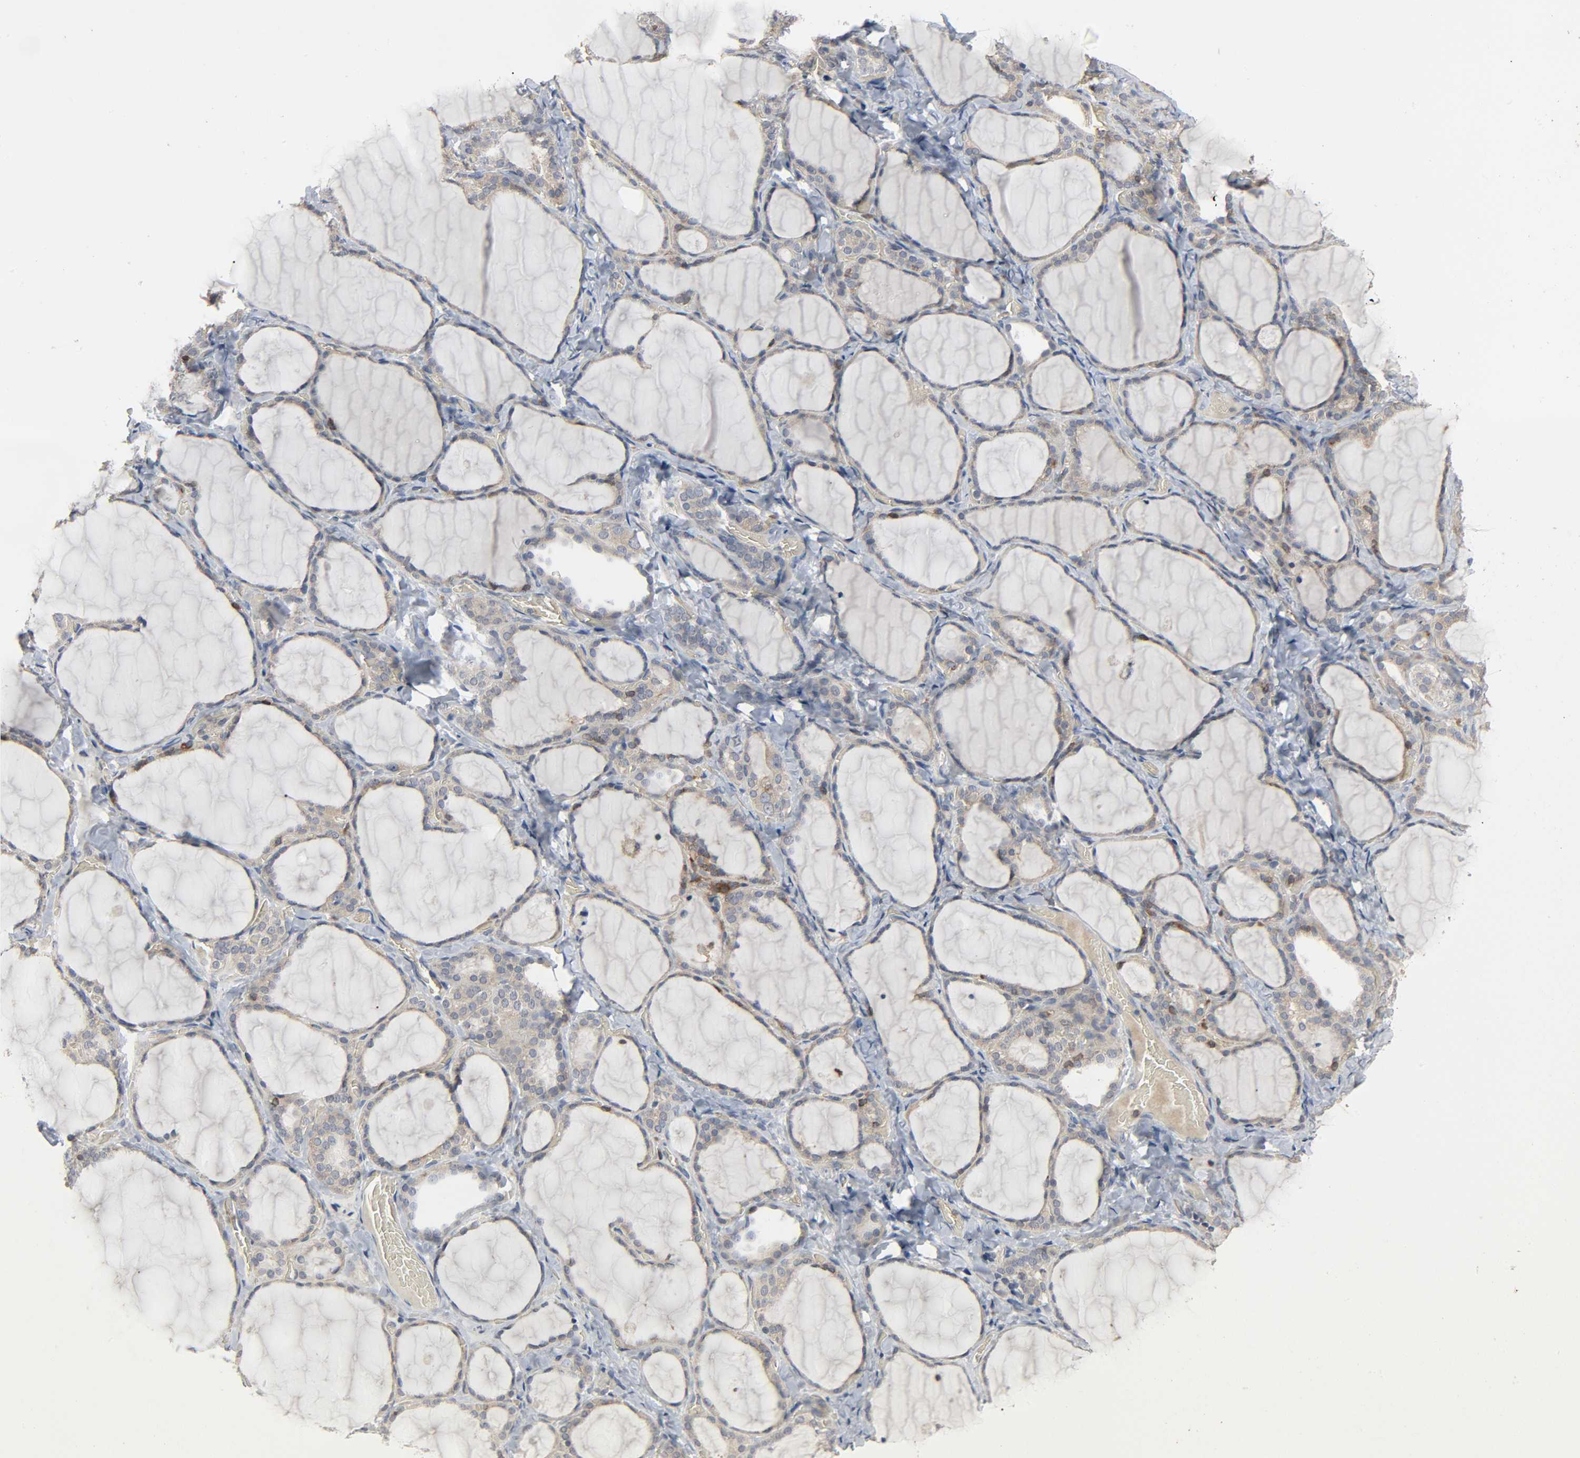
{"staining": {"intensity": "moderate", "quantity": ">75%", "location": "cytoplasmic/membranous"}, "tissue": "thyroid gland", "cell_type": "Glandular cells", "image_type": "normal", "snomed": [{"axis": "morphology", "description": "Normal tissue, NOS"}, {"axis": "morphology", "description": "Papillary adenocarcinoma, NOS"}, {"axis": "topography", "description": "Thyroid gland"}], "caption": "Protein staining of benign thyroid gland reveals moderate cytoplasmic/membranous expression in approximately >75% of glandular cells.", "gene": "PLEKHA2", "patient": {"sex": "female", "age": 30}}